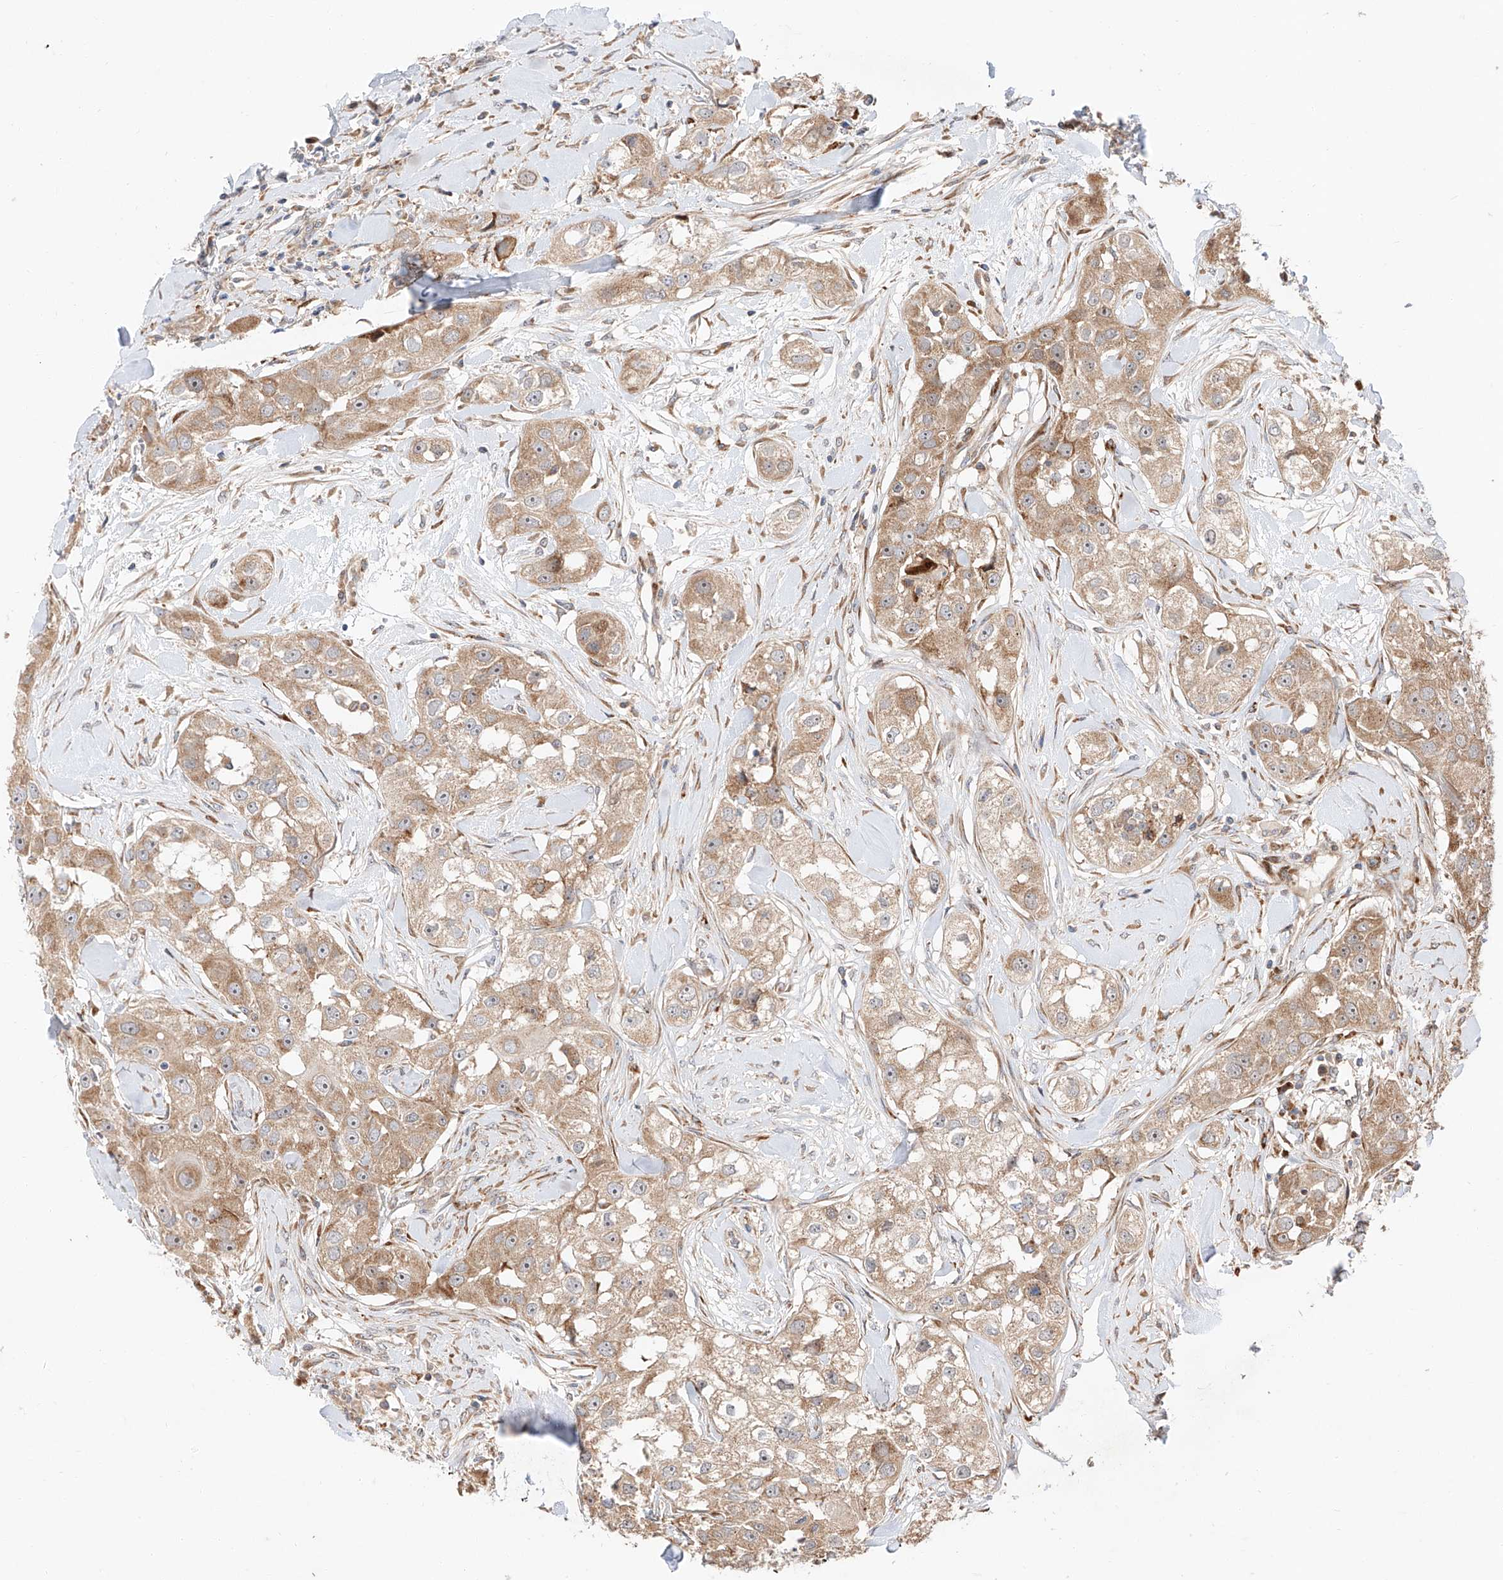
{"staining": {"intensity": "moderate", "quantity": ">75%", "location": "cytoplasmic/membranous,nuclear"}, "tissue": "head and neck cancer", "cell_type": "Tumor cells", "image_type": "cancer", "snomed": [{"axis": "morphology", "description": "Normal tissue, NOS"}, {"axis": "morphology", "description": "Squamous cell carcinoma, NOS"}, {"axis": "topography", "description": "Skeletal muscle"}, {"axis": "topography", "description": "Head-Neck"}], "caption": "Head and neck squamous cell carcinoma stained with immunohistochemistry (IHC) reveals moderate cytoplasmic/membranous and nuclear expression in approximately >75% of tumor cells. The protein is shown in brown color, while the nuclei are stained blue.", "gene": "DIRAS3", "patient": {"sex": "male", "age": 51}}